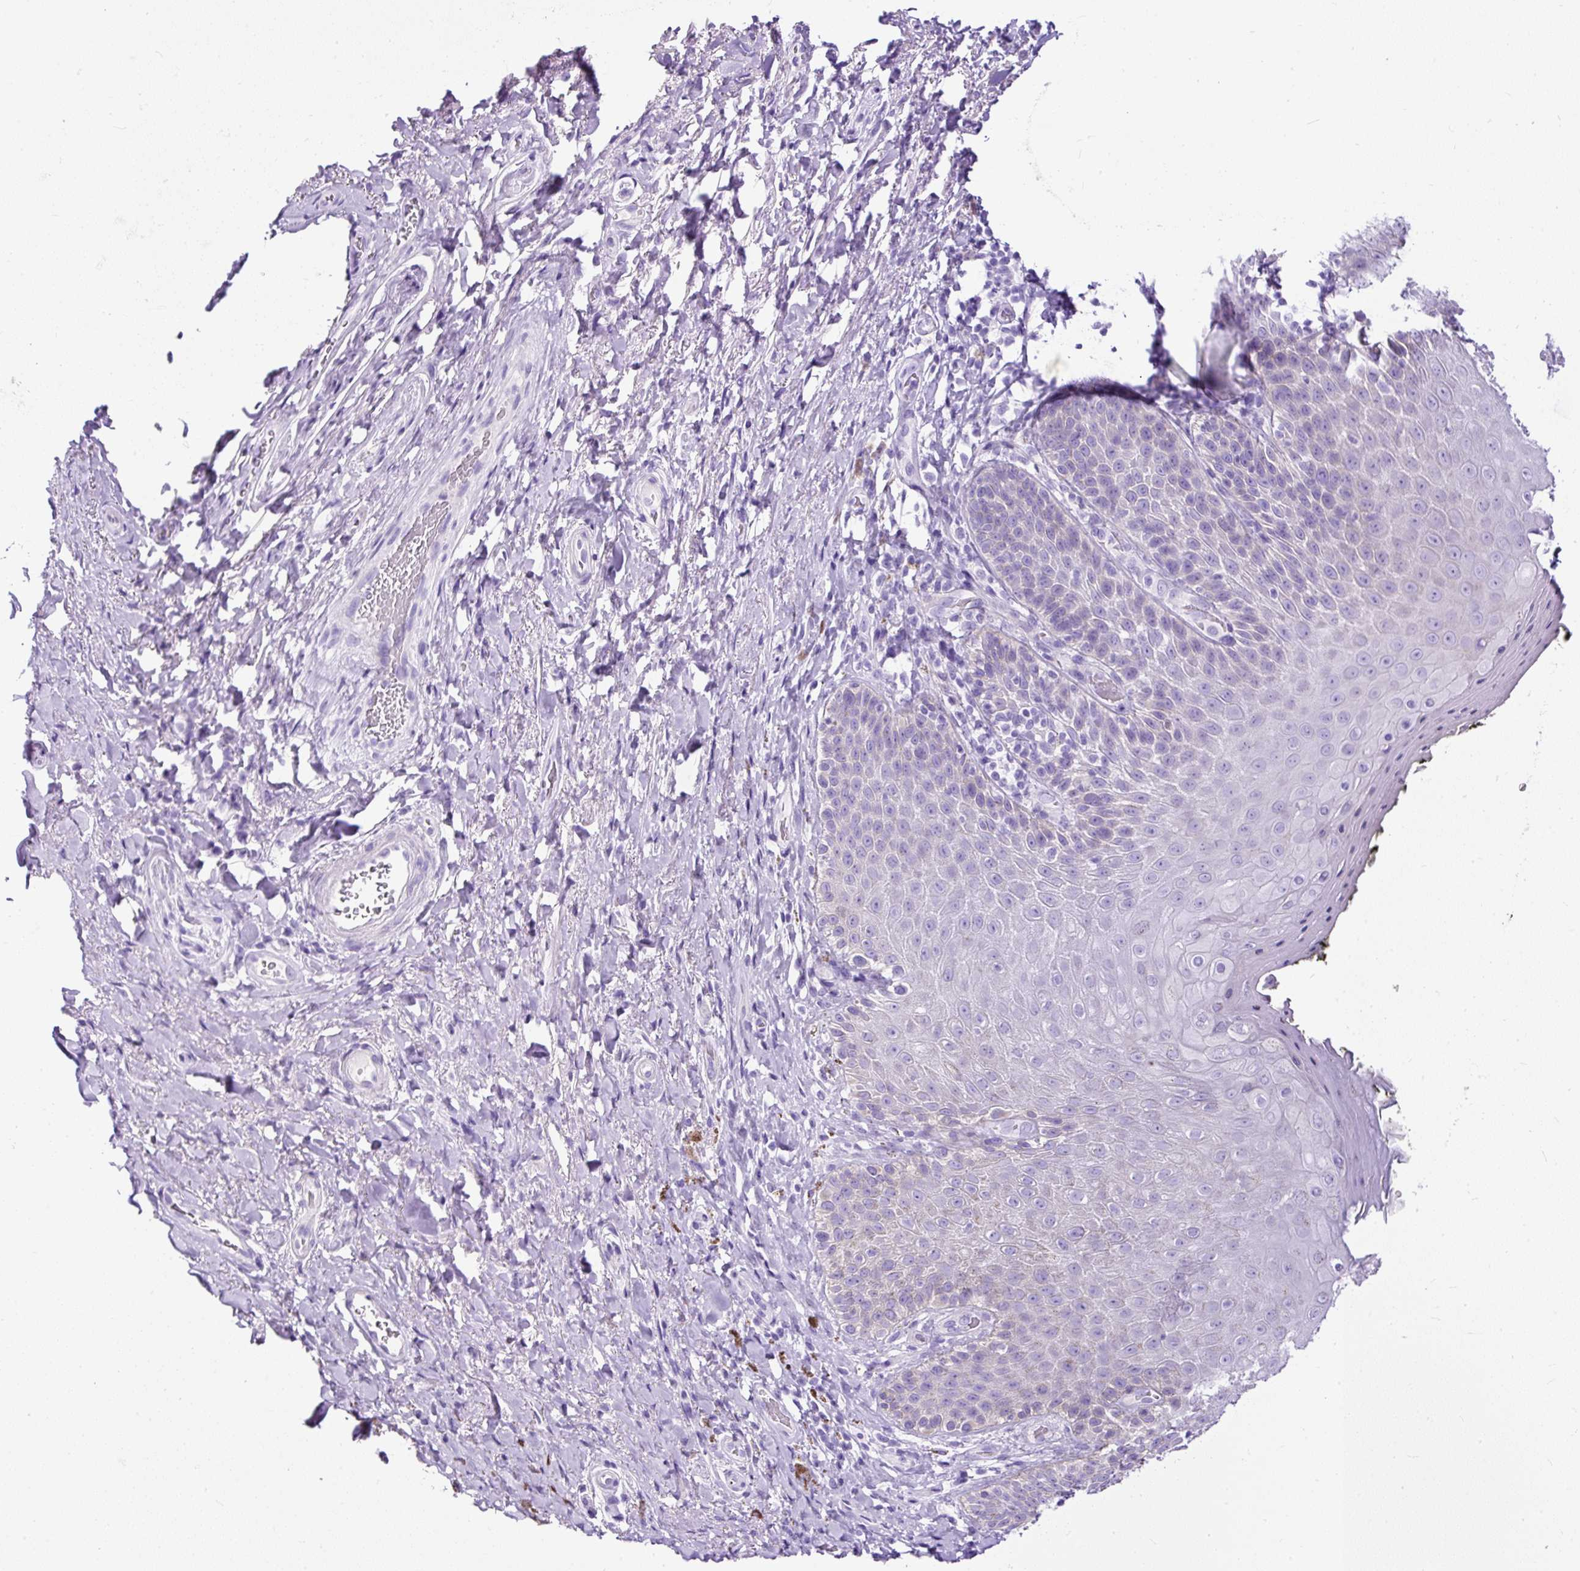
{"staining": {"intensity": "negative", "quantity": "none", "location": "none"}, "tissue": "skin", "cell_type": "Epidermal cells", "image_type": "normal", "snomed": [{"axis": "morphology", "description": "Normal tissue, NOS"}, {"axis": "topography", "description": "Anal"}, {"axis": "topography", "description": "Peripheral nerve tissue"}], "caption": "Epidermal cells are negative for protein expression in unremarkable human skin.", "gene": "STOX2", "patient": {"sex": "male", "age": 53}}